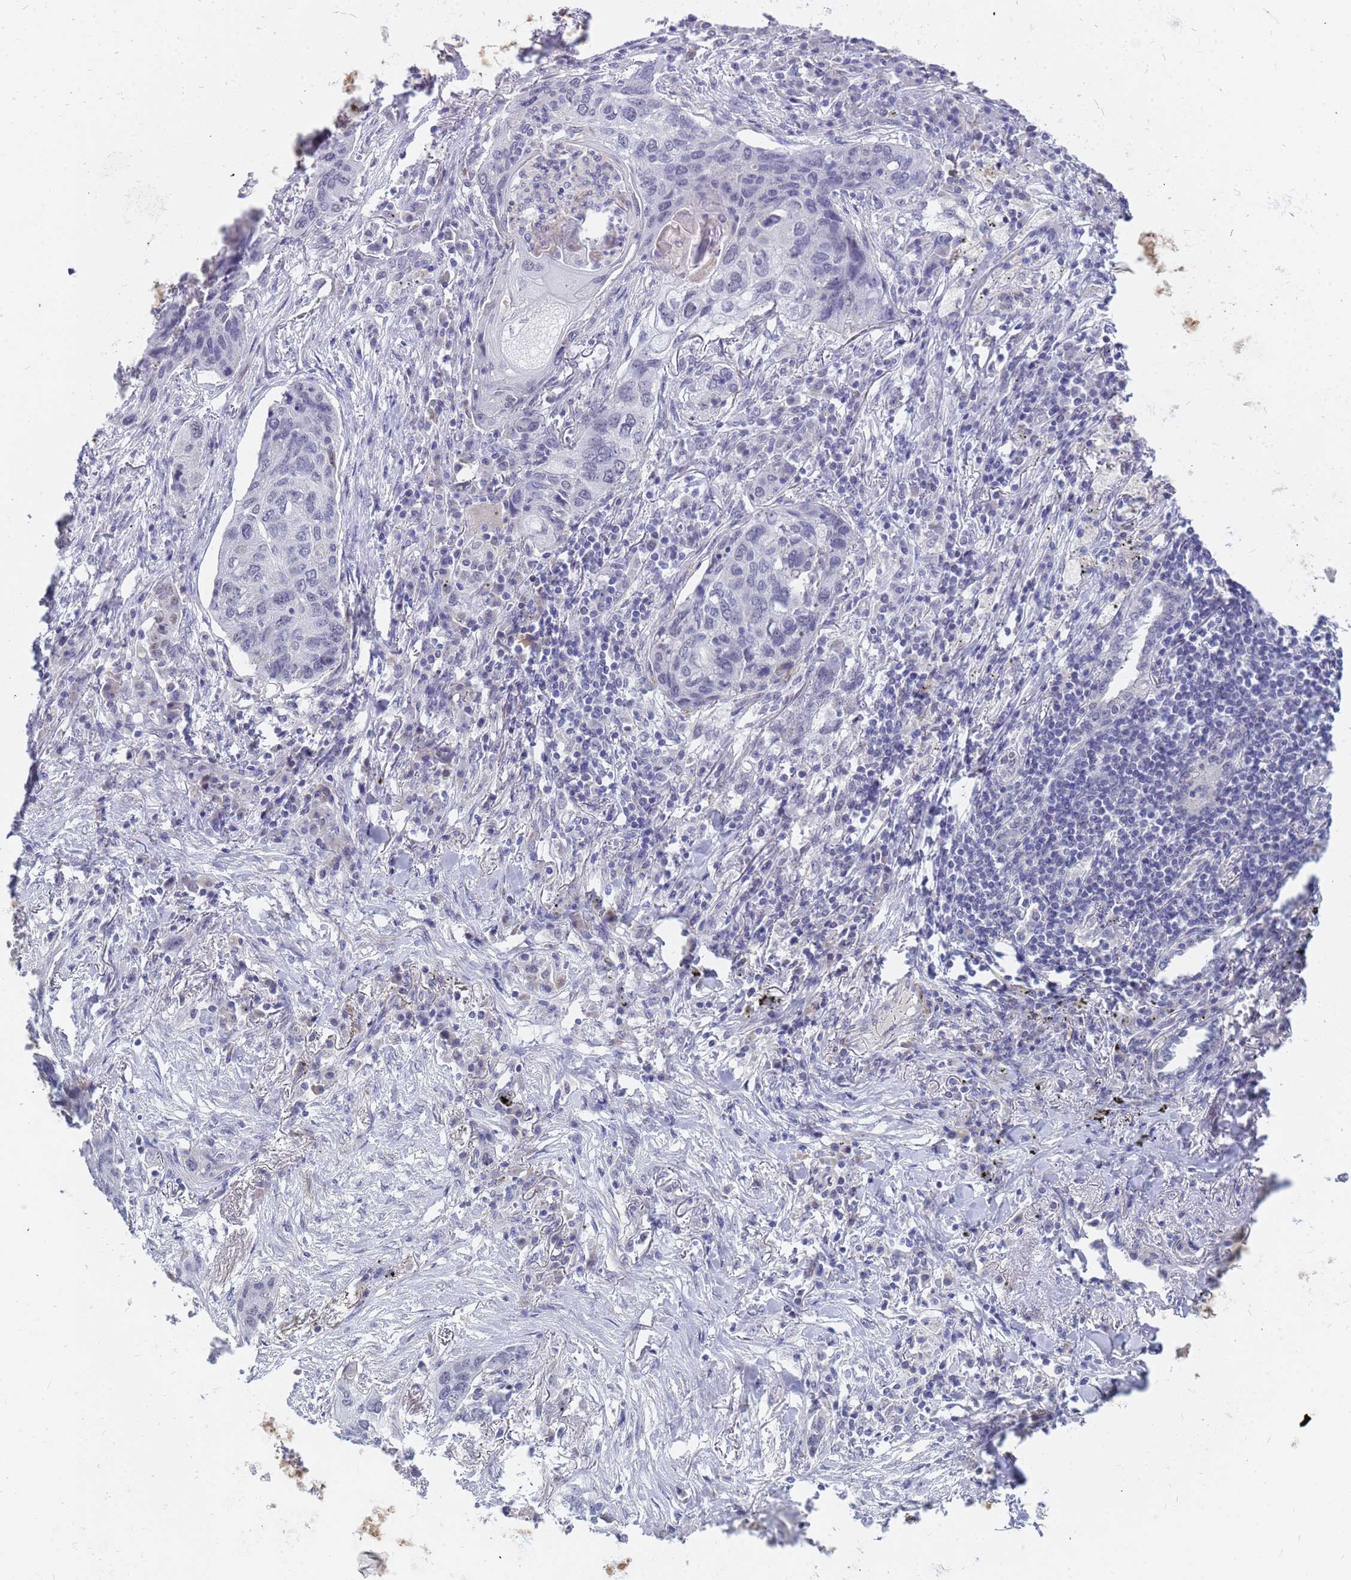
{"staining": {"intensity": "negative", "quantity": "none", "location": "none"}, "tissue": "lung cancer", "cell_type": "Tumor cells", "image_type": "cancer", "snomed": [{"axis": "morphology", "description": "Squamous cell carcinoma, NOS"}, {"axis": "topography", "description": "Lung"}], "caption": "DAB immunohistochemical staining of squamous cell carcinoma (lung) exhibits no significant positivity in tumor cells.", "gene": "CXorf65", "patient": {"sex": "female", "age": 63}}